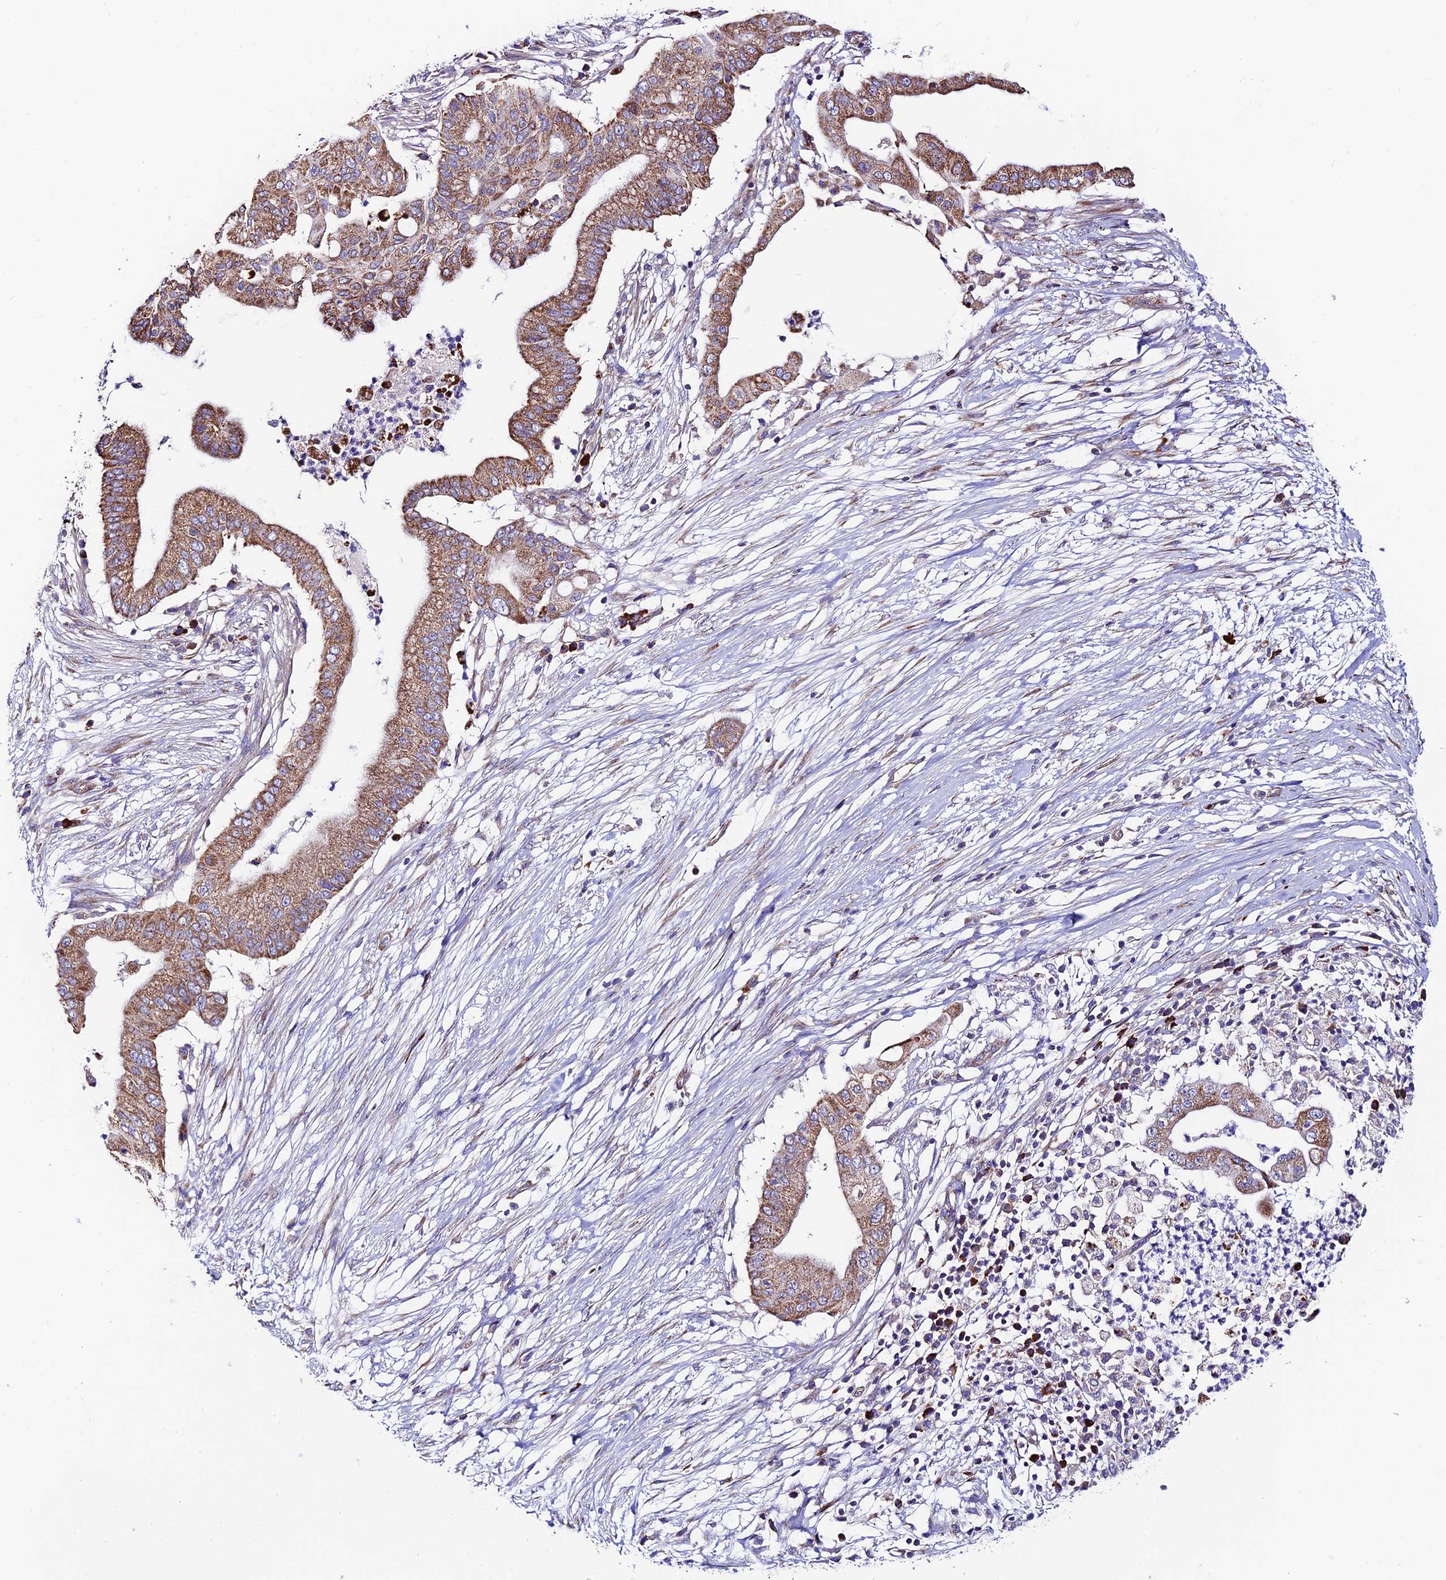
{"staining": {"intensity": "moderate", "quantity": ">75%", "location": "cytoplasmic/membranous"}, "tissue": "pancreatic cancer", "cell_type": "Tumor cells", "image_type": "cancer", "snomed": [{"axis": "morphology", "description": "Adenocarcinoma, NOS"}, {"axis": "topography", "description": "Pancreas"}], "caption": "Approximately >75% of tumor cells in human pancreatic adenocarcinoma show moderate cytoplasmic/membranous protein expression as visualized by brown immunohistochemical staining.", "gene": "VPS13C", "patient": {"sex": "male", "age": 68}}